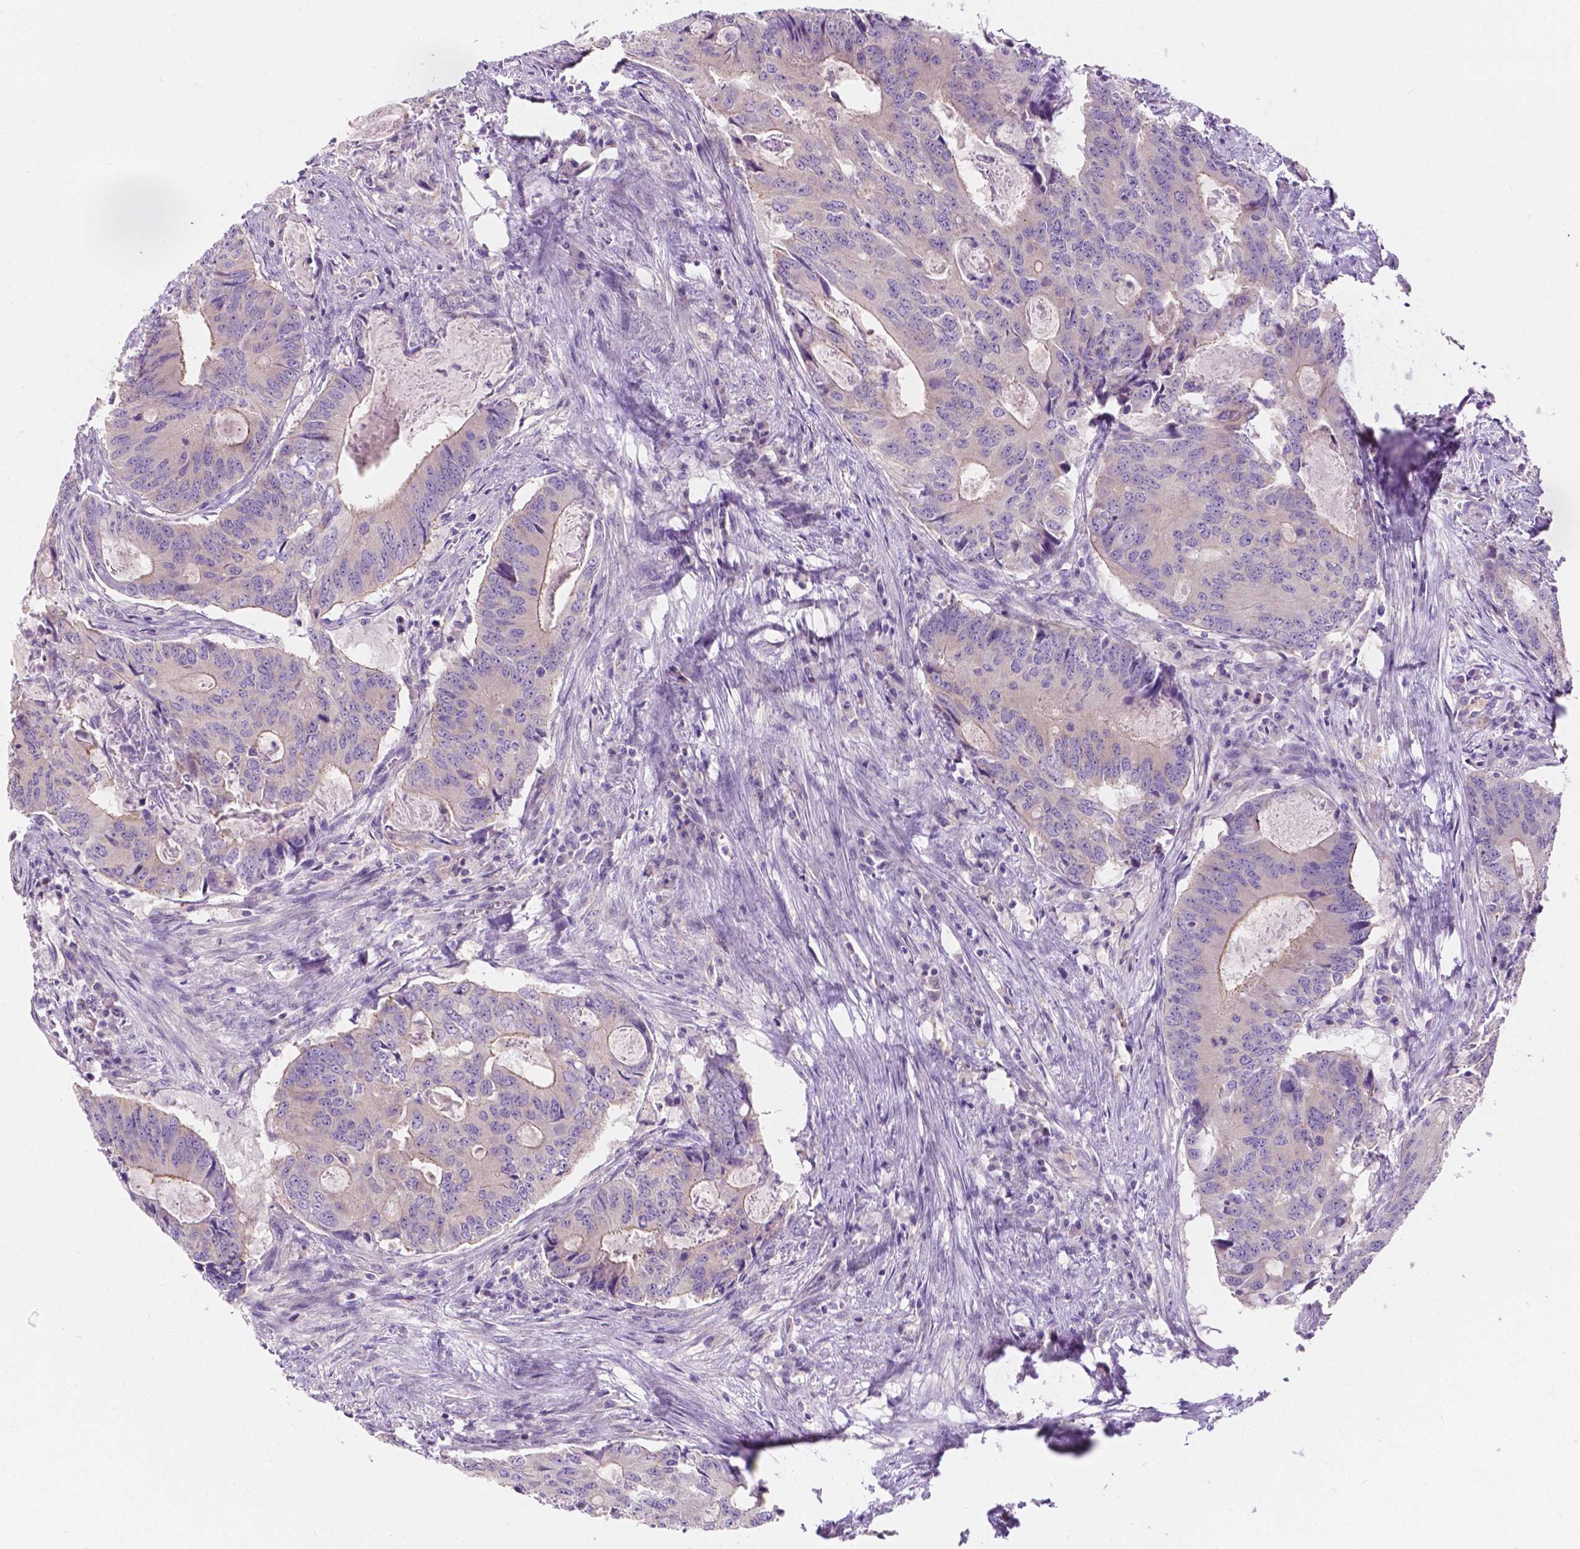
{"staining": {"intensity": "weak", "quantity": "25%-75%", "location": "cytoplasmic/membranous"}, "tissue": "colorectal cancer", "cell_type": "Tumor cells", "image_type": "cancer", "snomed": [{"axis": "morphology", "description": "Adenocarcinoma, NOS"}, {"axis": "topography", "description": "Colon"}], "caption": "DAB (3,3'-diaminobenzidine) immunohistochemical staining of colorectal cancer exhibits weak cytoplasmic/membranous protein positivity in approximately 25%-75% of tumor cells. Immunohistochemistry stains the protein in brown and the nuclei are stained blue.", "gene": "SIRT2", "patient": {"sex": "male", "age": 67}}